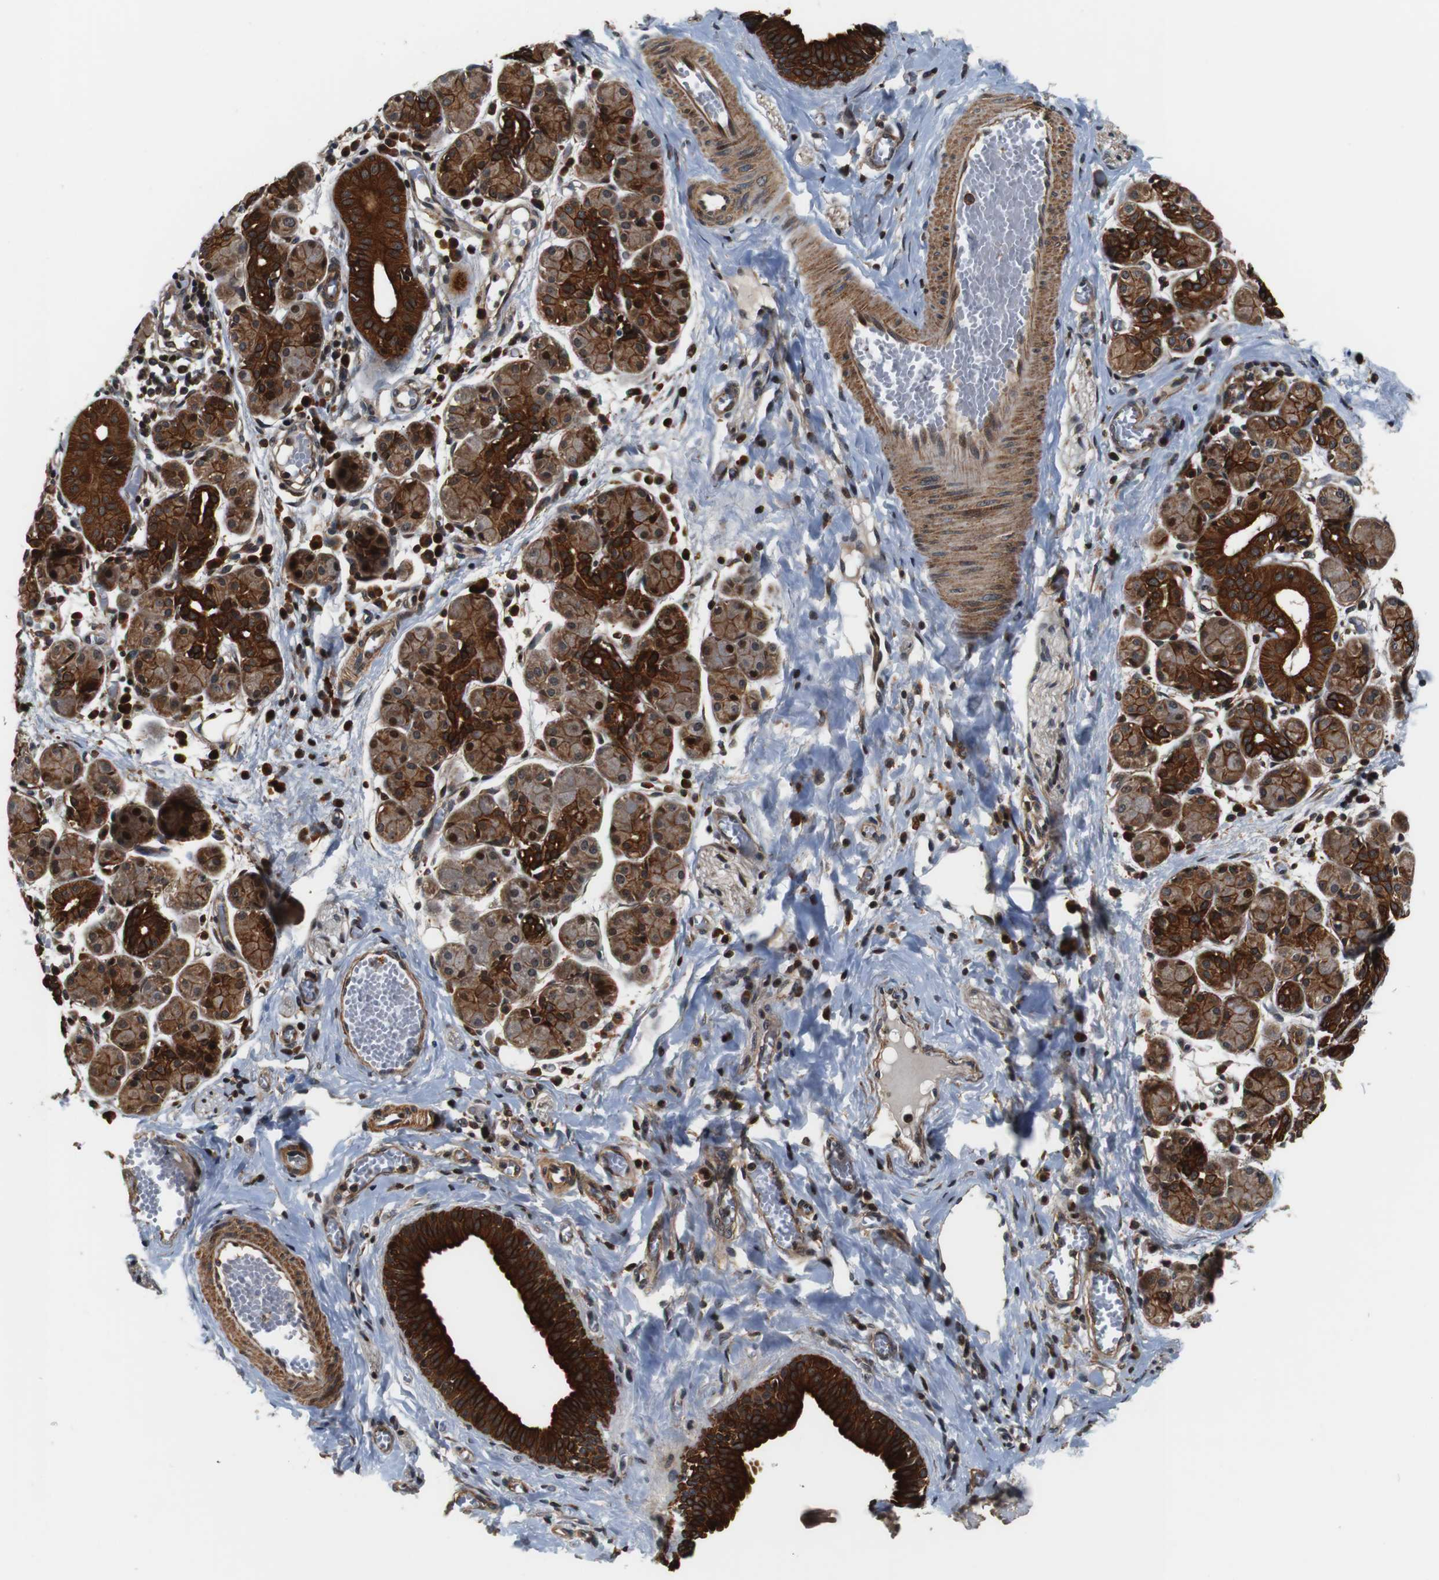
{"staining": {"intensity": "strong", "quantity": ">75%", "location": "cytoplasmic/membranous,nuclear"}, "tissue": "salivary gland", "cell_type": "Glandular cells", "image_type": "normal", "snomed": [{"axis": "morphology", "description": "Normal tissue, NOS"}, {"axis": "morphology", "description": "Inflammation, NOS"}, {"axis": "topography", "description": "Lymph node"}, {"axis": "topography", "description": "Salivary gland"}], "caption": "The immunohistochemical stain highlights strong cytoplasmic/membranous,nuclear staining in glandular cells of normal salivary gland. (Stains: DAB (3,3'-diaminobenzidine) in brown, nuclei in blue, Microscopy: brightfield microscopy at high magnification).", "gene": "LRP4", "patient": {"sex": "male", "age": 3}}